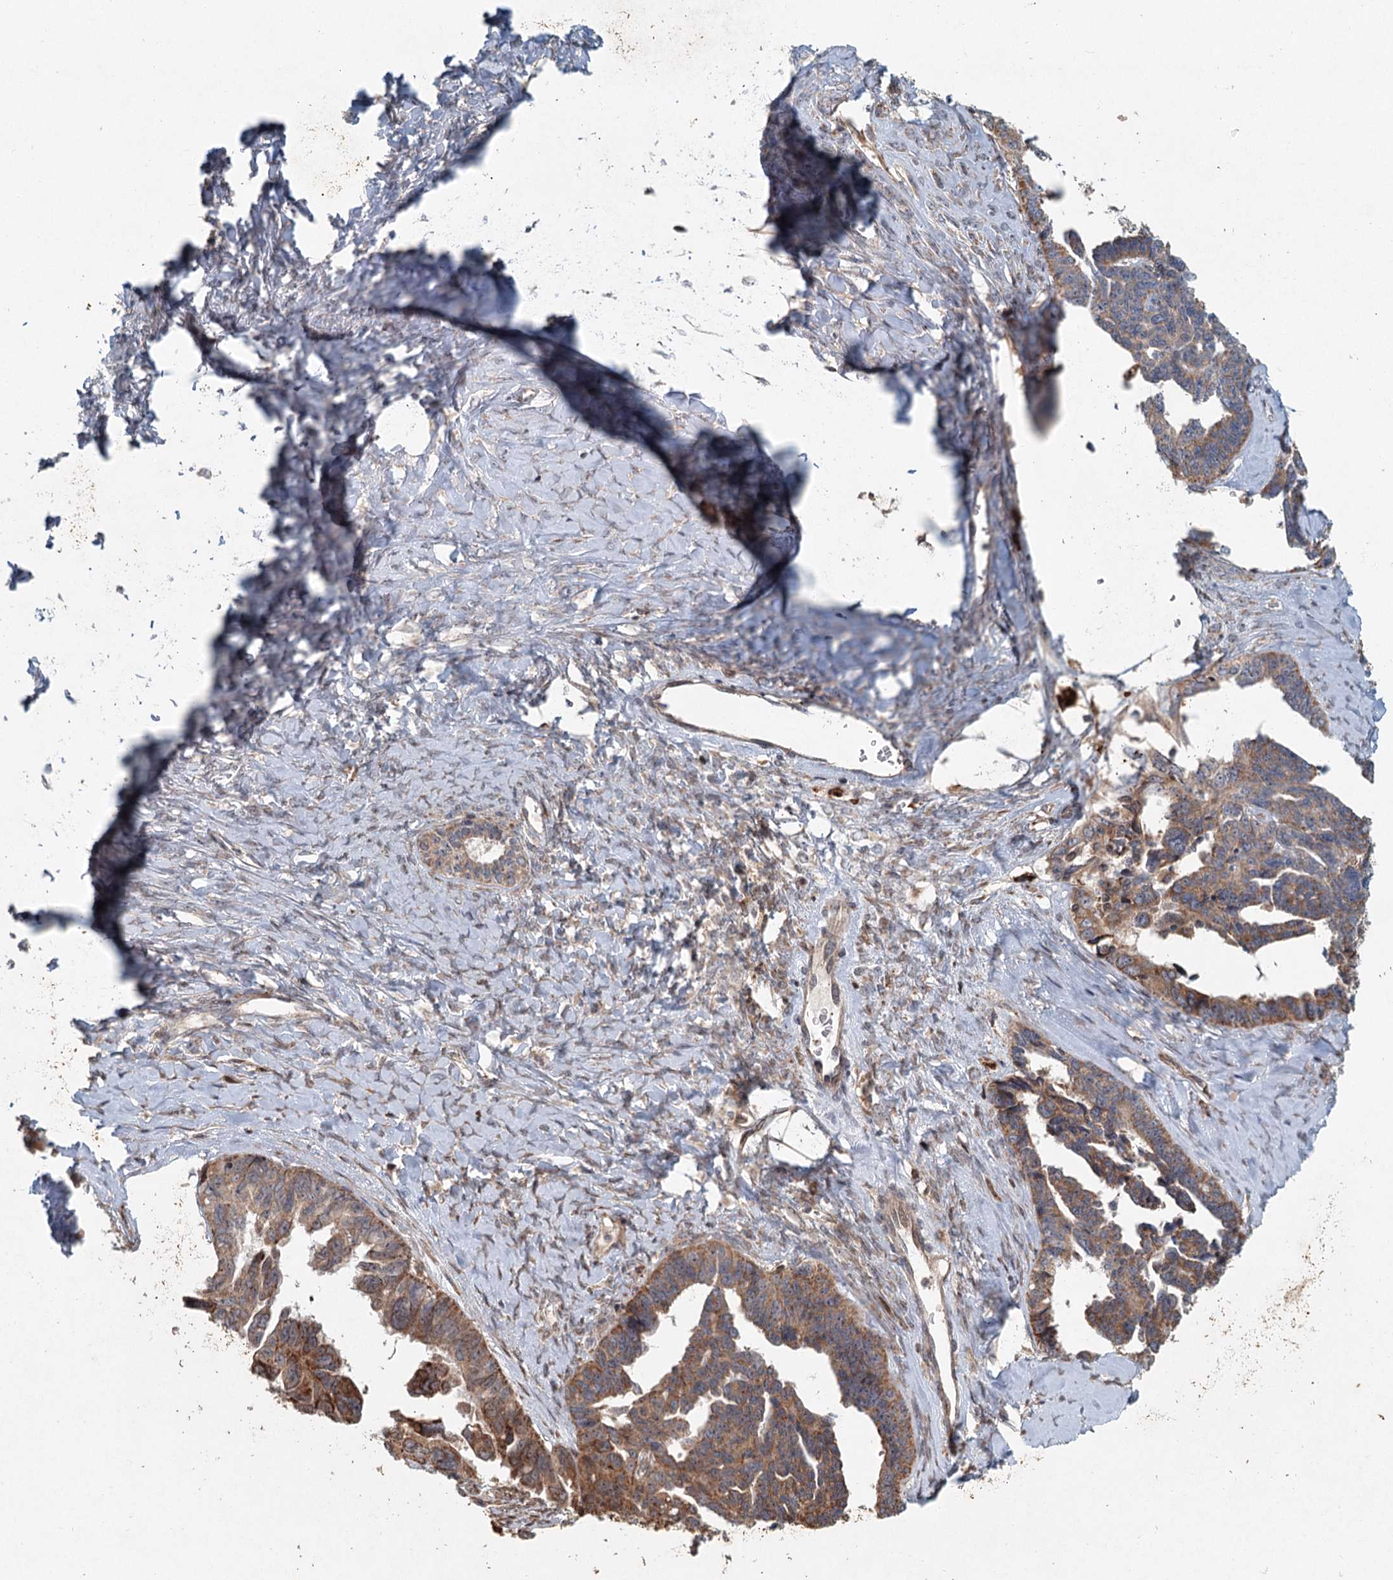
{"staining": {"intensity": "moderate", "quantity": "25%-75%", "location": "cytoplasmic/membranous"}, "tissue": "ovarian cancer", "cell_type": "Tumor cells", "image_type": "cancer", "snomed": [{"axis": "morphology", "description": "Cystadenocarcinoma, serous, NOS"}, {"axis": "topography", "description": "Ovary"}], "caption": "The photomicrograph shows a brown stain indicating the presence of a protein in the cytoplasmic/membranous of tumor cells in serous cystadenocarcinoma (ovarian). The staining was performed using DAB, with brown indicating positive protein expression. Nuclei are stained blue with hematoxylin.", "gene": "SRPX2", "patient": {"sex": "female", "age": 79}}